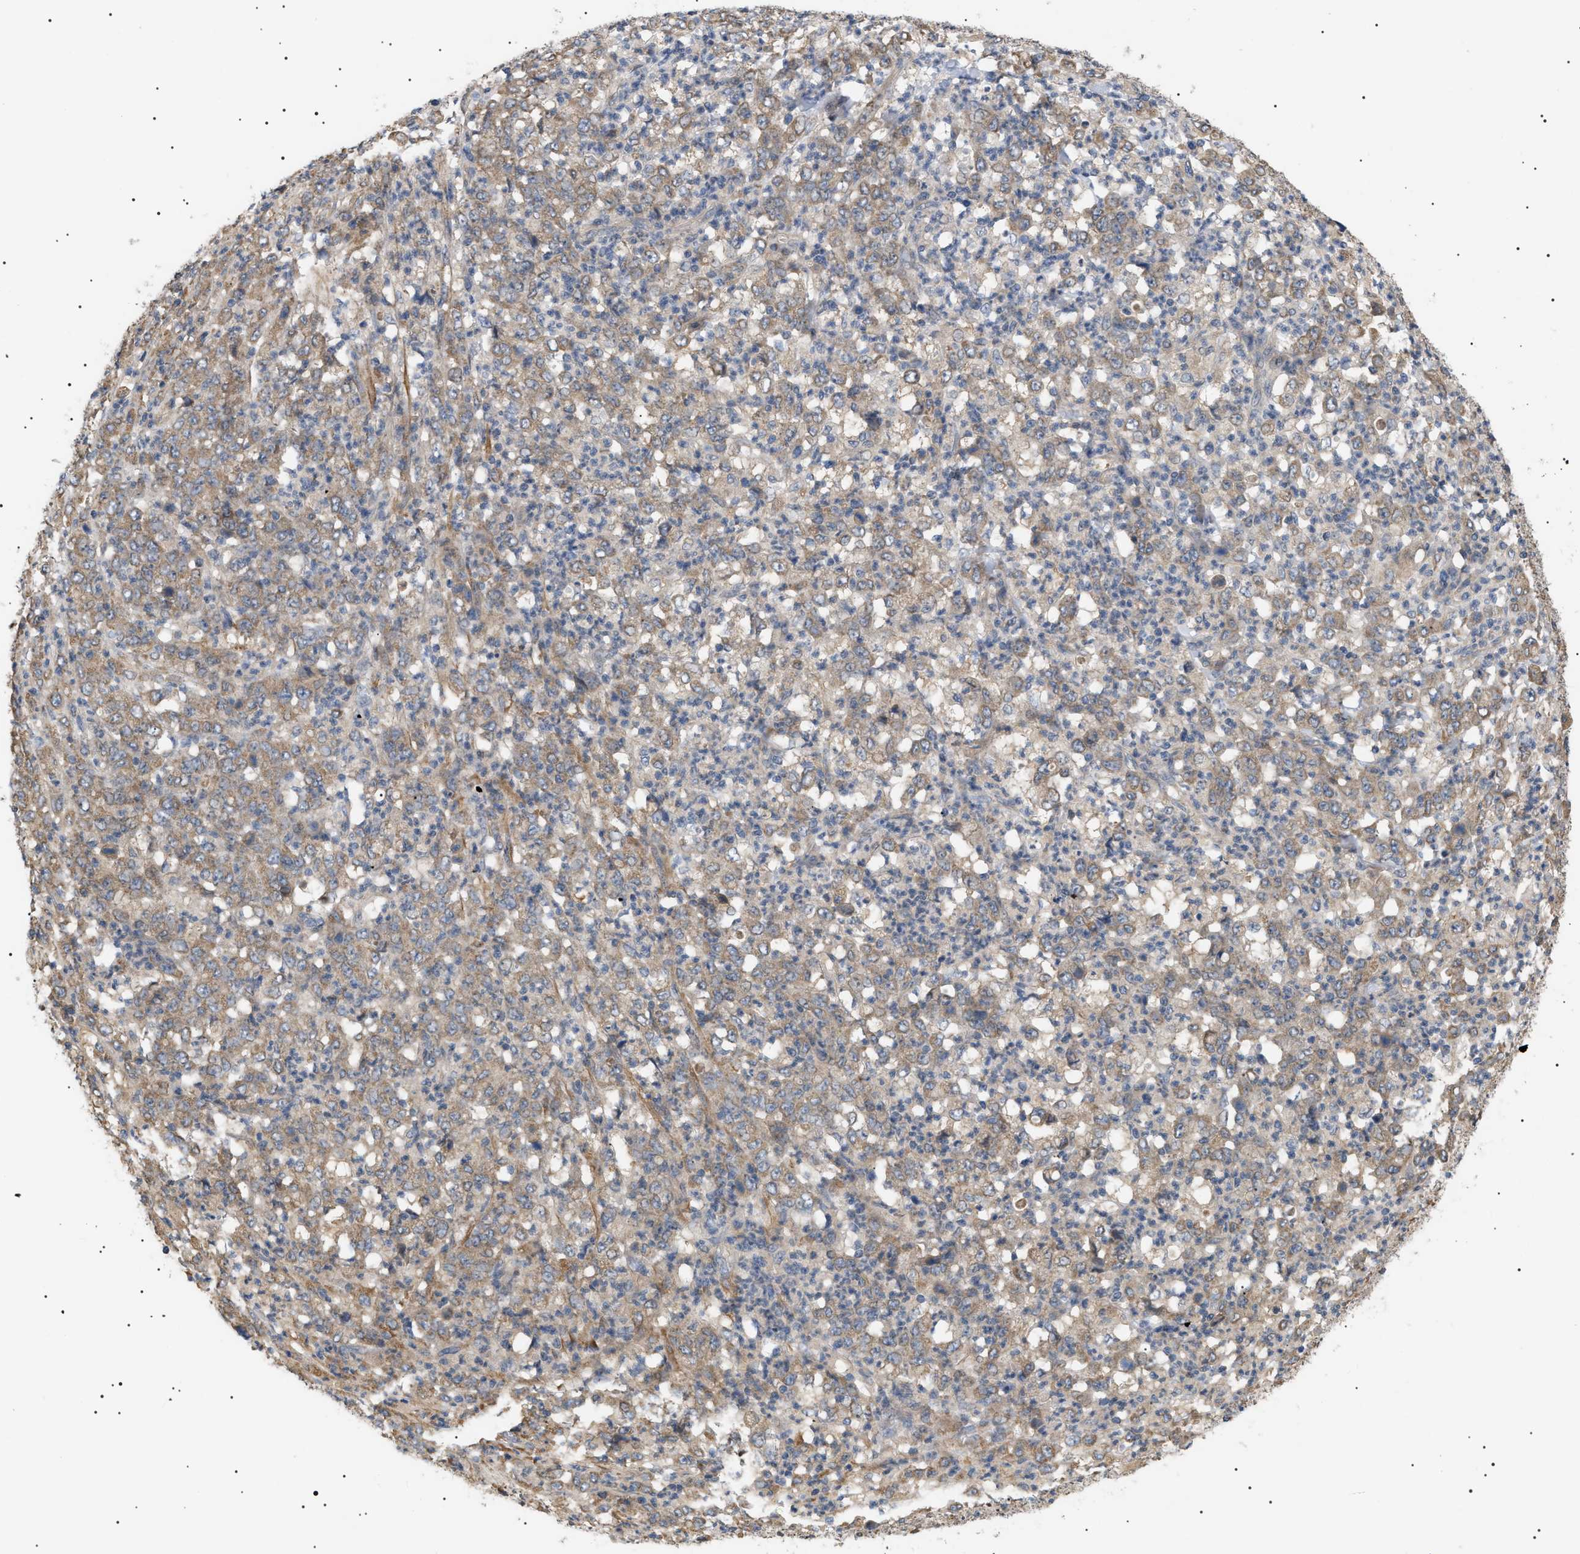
{"staining": {"intensity": "weak", "quantity": ">75%", "location": "cytoplasmic/membranous"}, "tissue": "stomach cancer", "cell_type": "Tumor cells", "image_type": "cancer", "snomed": [{"axis": "morphology", "description": "Adenocarcinoma, NOS"}, {"axis": "topography", "description": "Stomach, lower"}], "caption": "Protein expression analysis of stomach cancer (adenocarcinoma) reveals weak cytoplasmic/membranous expression in about >75% of tumor cells. (DAB IHC, brown staining for protein, blue staining for nuclei).", "gene": "IRS2", "patient": {"sex": "female", "age": 71}}